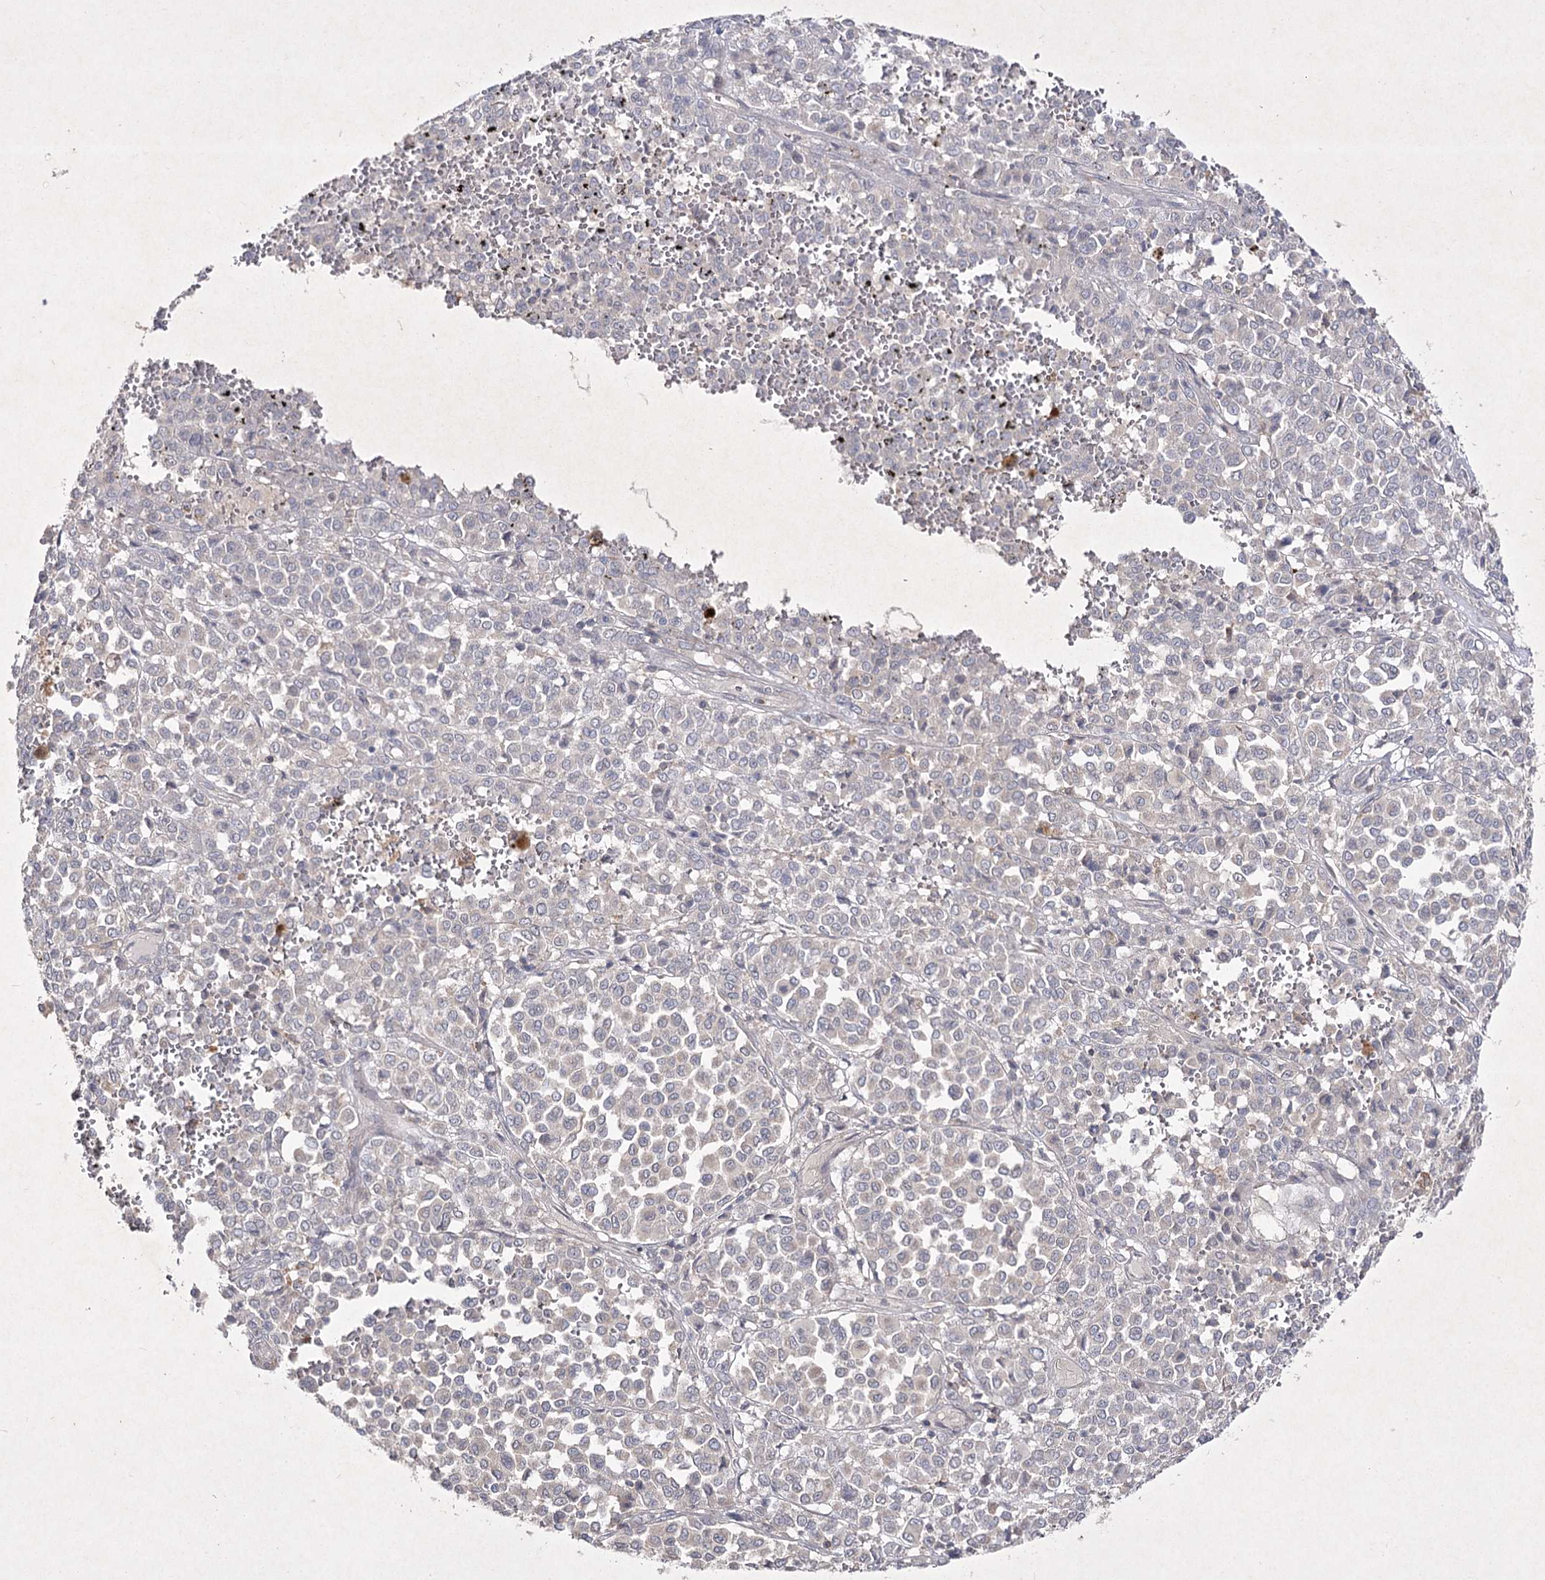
{"staining": {"intensity": "negative", "quantity": "none", "location": "none"}, "tissue": "melanoma", "cell_type": "Tumor cells", "image_type": "cancer", "snomed": [{"axis": "morphology", "description": "Malignant melanoma, Metastatic site"}, {"axis": "topography", "description": "Pancreas"}], "caption": "DAB (3,3'-diaminobenzidine) immunohistochemical staining of malignant melanoma (metastatic site) shows no significant staining in tumor cells.", "gene": "CIB2", "patient": {"sex": "female", "age": 30}}